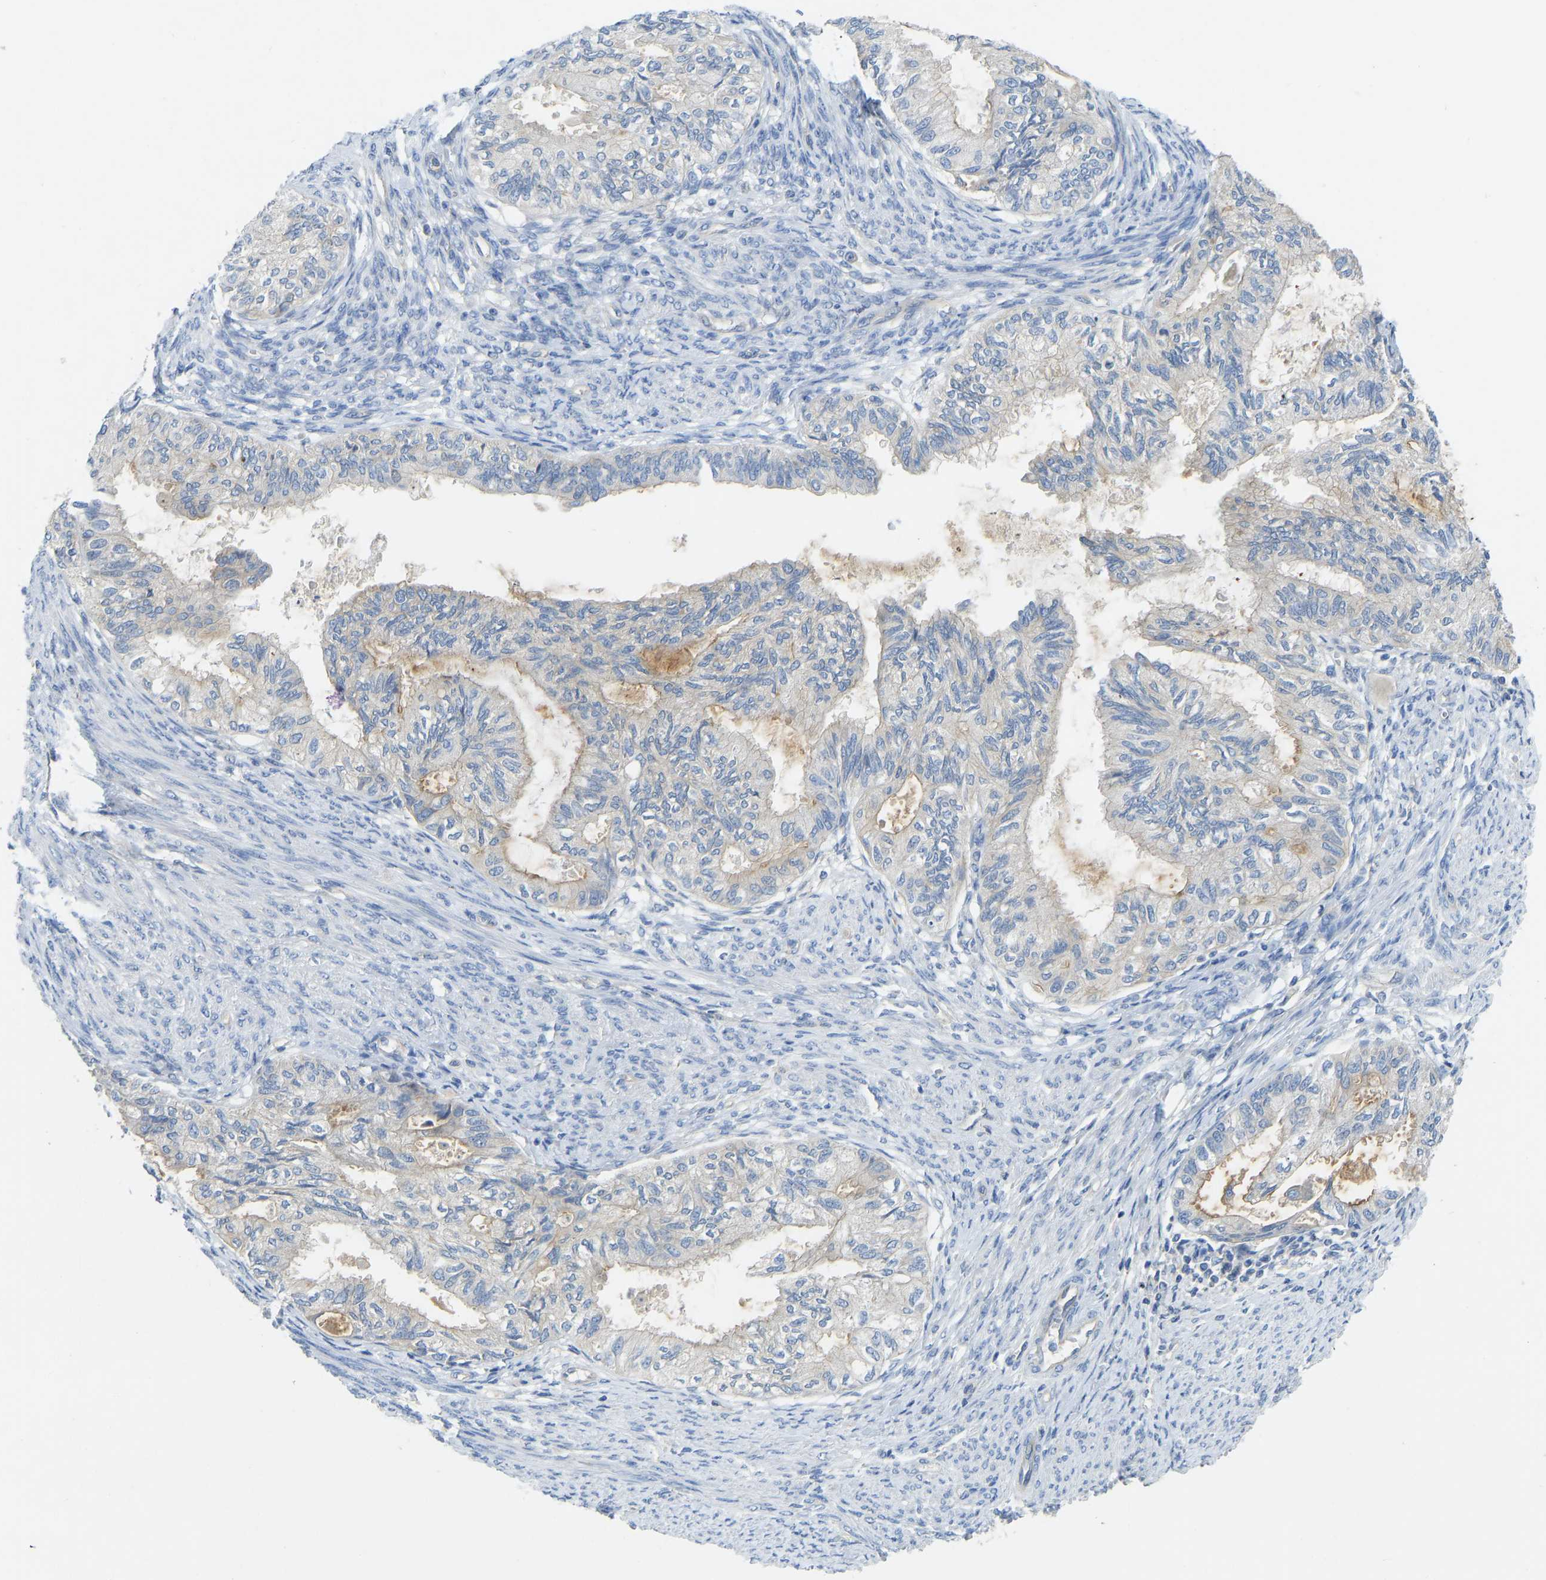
{"staining": {"intensity": "weak", "quantity": "<25%", "location": "cytoplasmic/membranous"}, "tissue": "cervical cancer", "cell_type": "Tumor cells", "image_type": "cancer", "snomed": [{"axis": "morphology", "description": "Normal tissue, NOS"}, {"axis": "morphology", "description": "Adenocarcinoma, NOS"}, {"axis": "topography", "description": "Cervix"}, {"axis": "topography", "description": "Endometrium"}], "caption": "High magnification brightfield microscopy of cervical cancer stained with DAB (3,3'-diaminobenzidine) (brown) and counterstained with hematoxylin (blue): tumor cells show no significant expression.", "gene": "PPP3CA", "patient": {"sex": "female", "age": 86}}